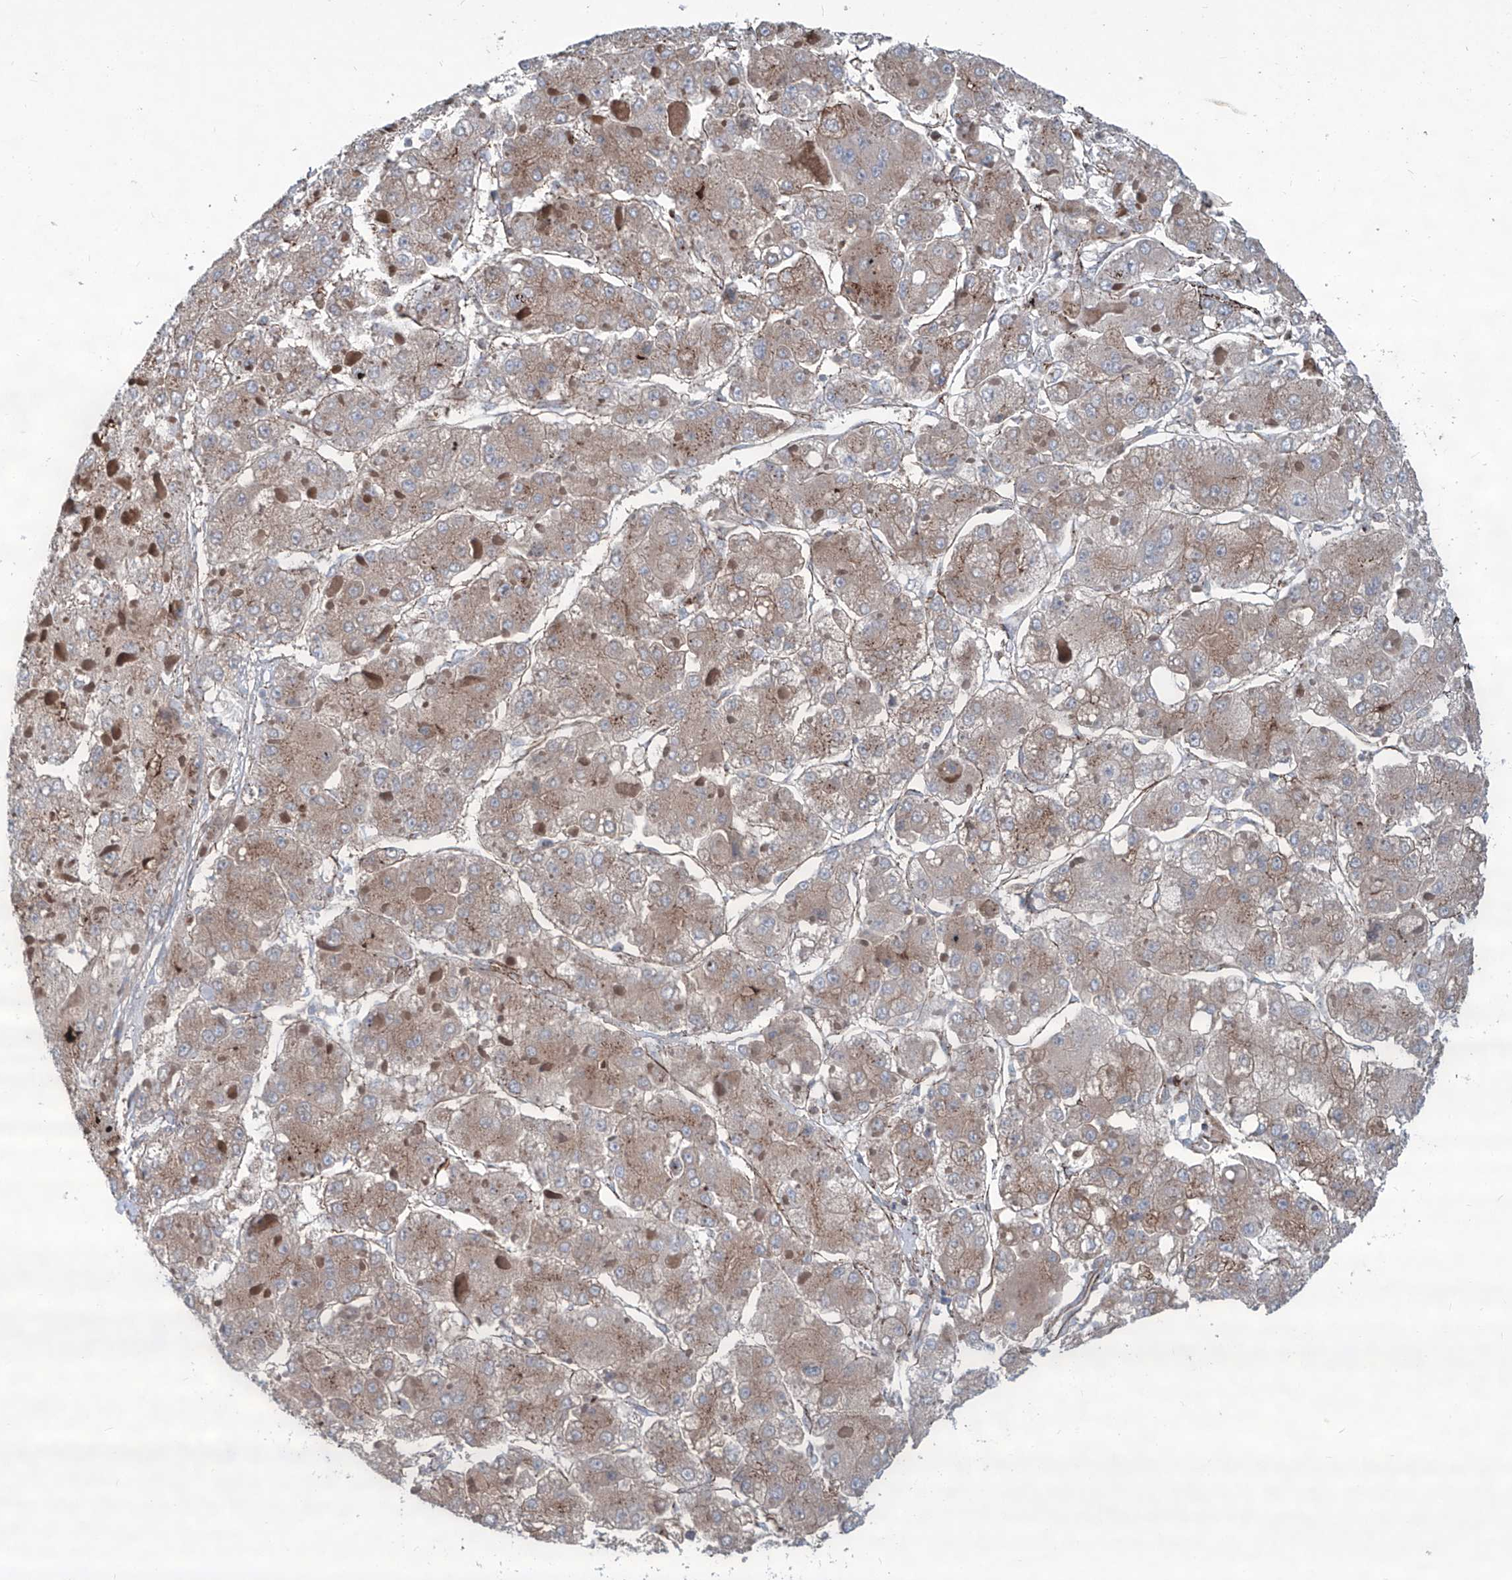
{"staining": {"intensity": "weak", "quantity": "25%-75%", "location": "cytoplasmic/membranous"}, "tissue": "liver cancer", "cell_type": "Tumor cells", "image_type": "cancer", "snomed": [{"axis": "morphology", "description": "Carcinoma, Hepatocellular, NOS"}, {"axis": "topography", "description": "Liver"}], "caption": "Human liver hepatocellular carcinoma stained with a protein marker demonstrates weak staining in tumor cells.", "gene": "CDH5", "patient": {"sex": "female", "age": 73}}